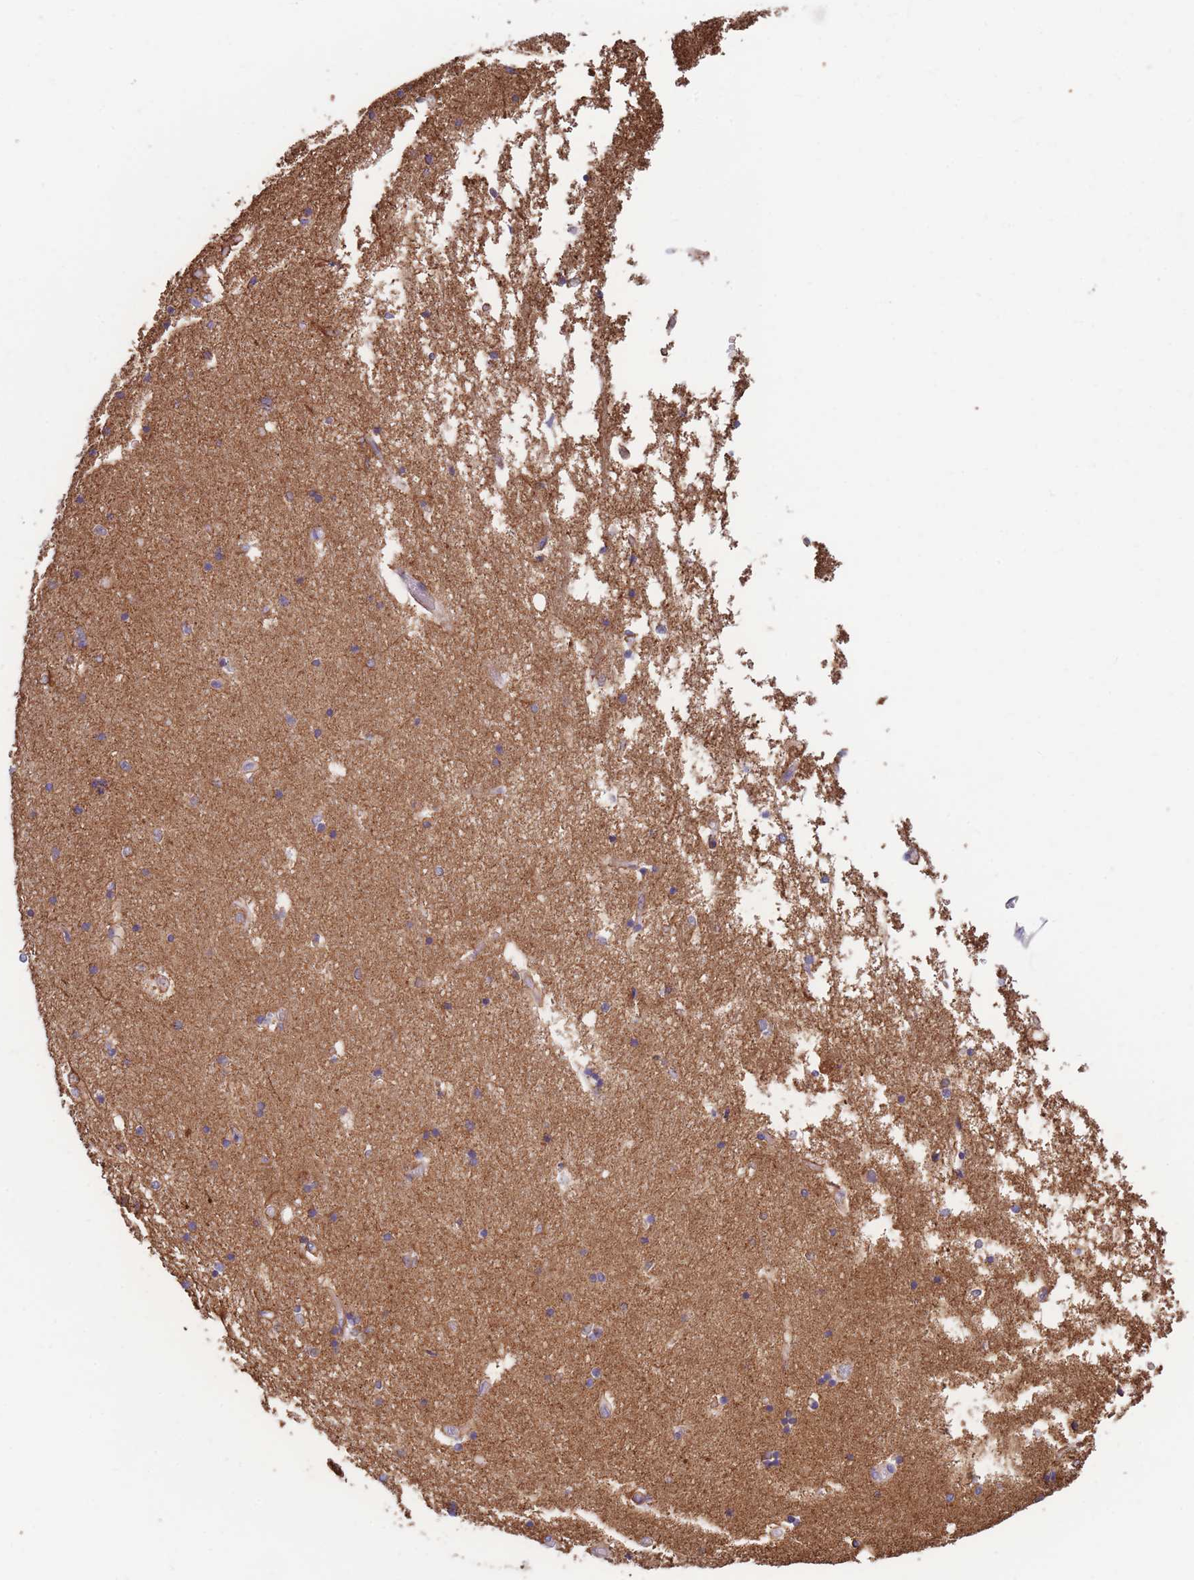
{"staining": {"intensity": "negative", "quantity": "none", "location": "none"}, "tissue": "hippocampus", "cell_type": "Glial cells", "image_type": "normal", "snomed": [{"axis": "morphology", "description": "Normal tissue, NOS"}, {"axis": "topography", "description": "Hippocampus"}], "caption": "Photomicrograph shows no protein positivity in glial cells of benign hippocampus. The staining was performed using DAB (3,3'-diaminobenzidine) to visualize the protein expression in brown, while the nuclei were stained in blue with hematoxylin (Magnification: 20x).", "gene": "FKBP8", "patient": {"sex": "male", "age": 45}}